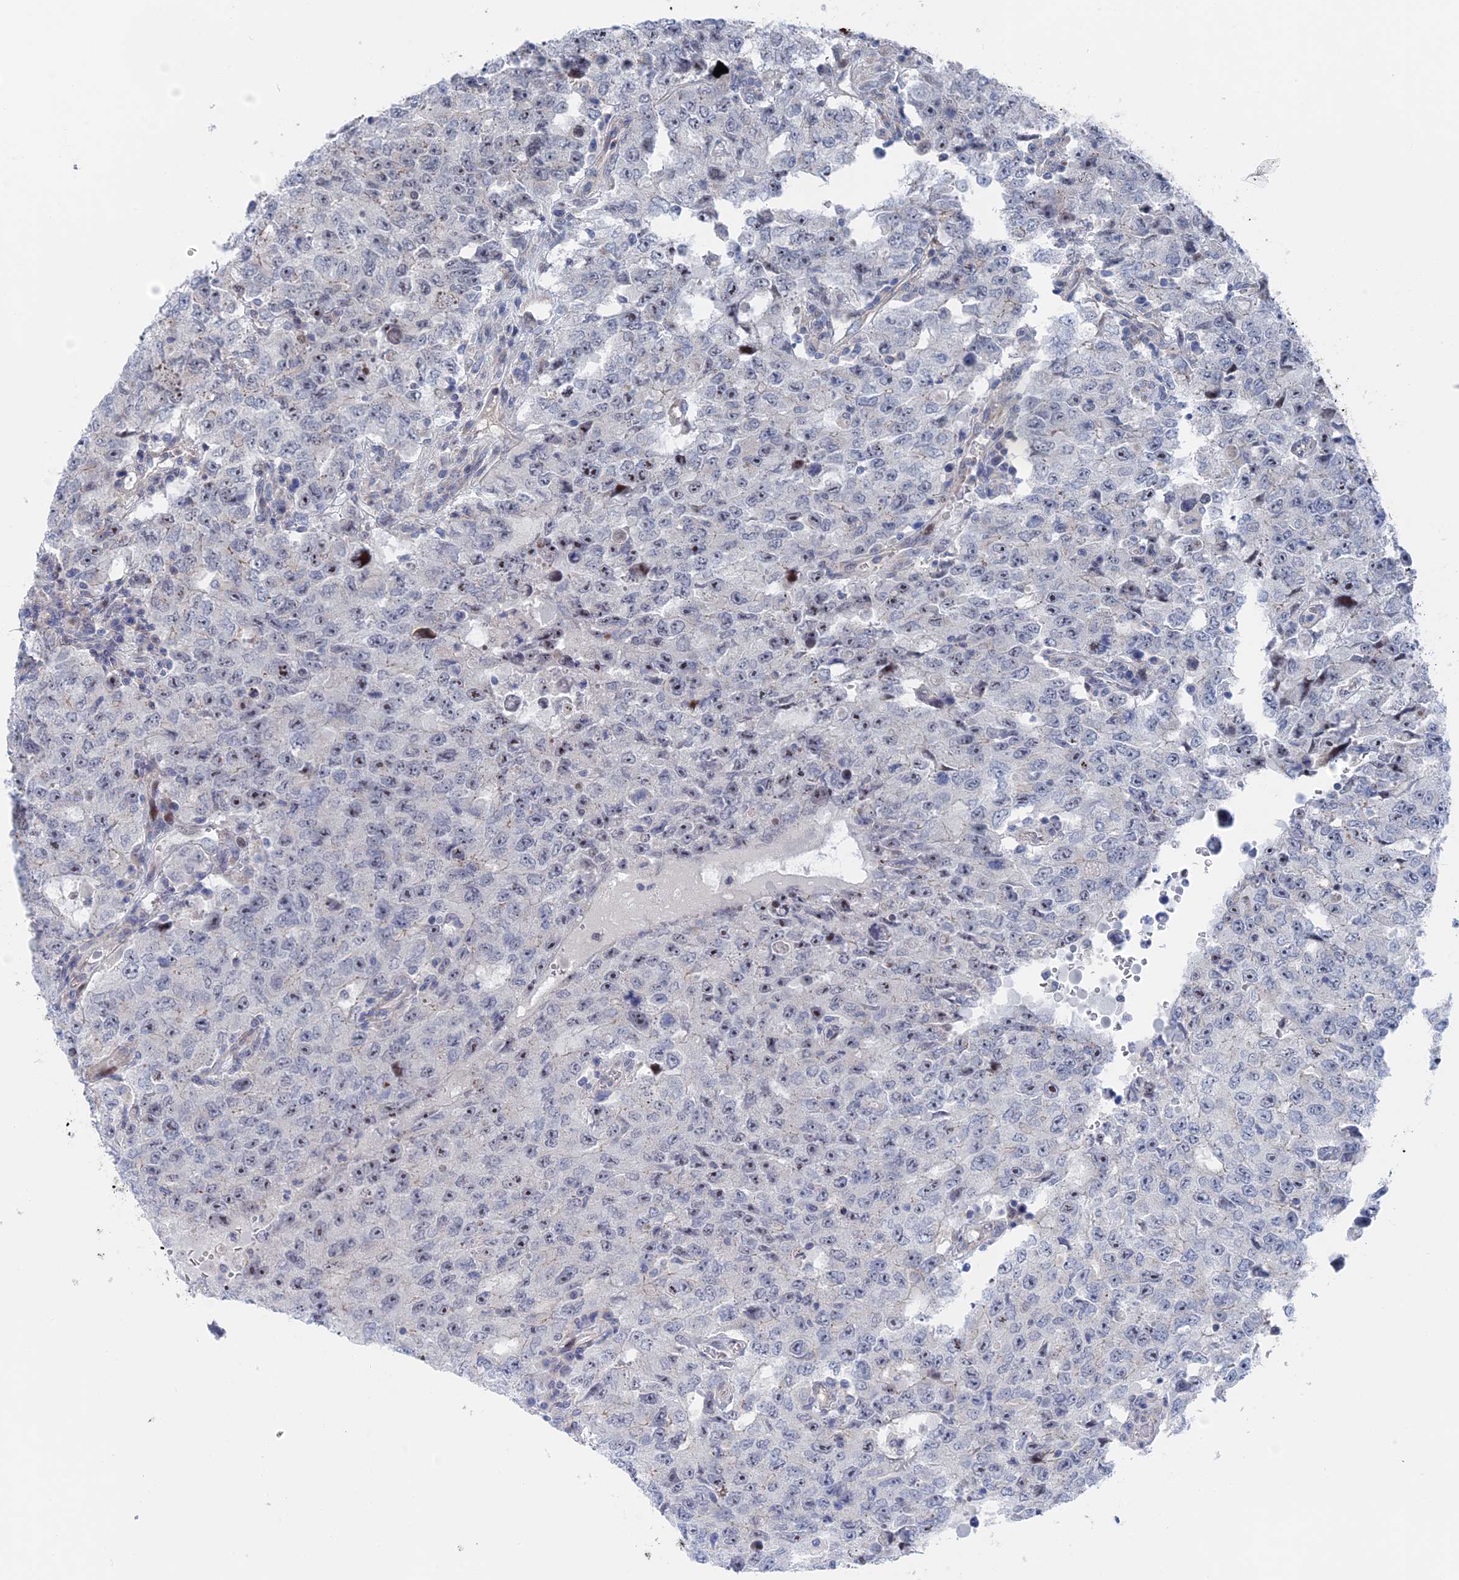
{"staining": {"intensity": "negative", "quantity": "none", "location": "none"}, "tissue": "testis cancer", "cell_type": "Tumor cells", "image_type": "cancer", "snomed": [{"axis": "morphology", "description": "Carcinoma, Embryonal, NOS"}, {"axis": "topography", "description": "Testis"}], "caption": "Tumor cells show no significant staining in embryonal carcinoma (testis).", "gene": "IL7", "patient": {"sex": "male", "age": 26}}